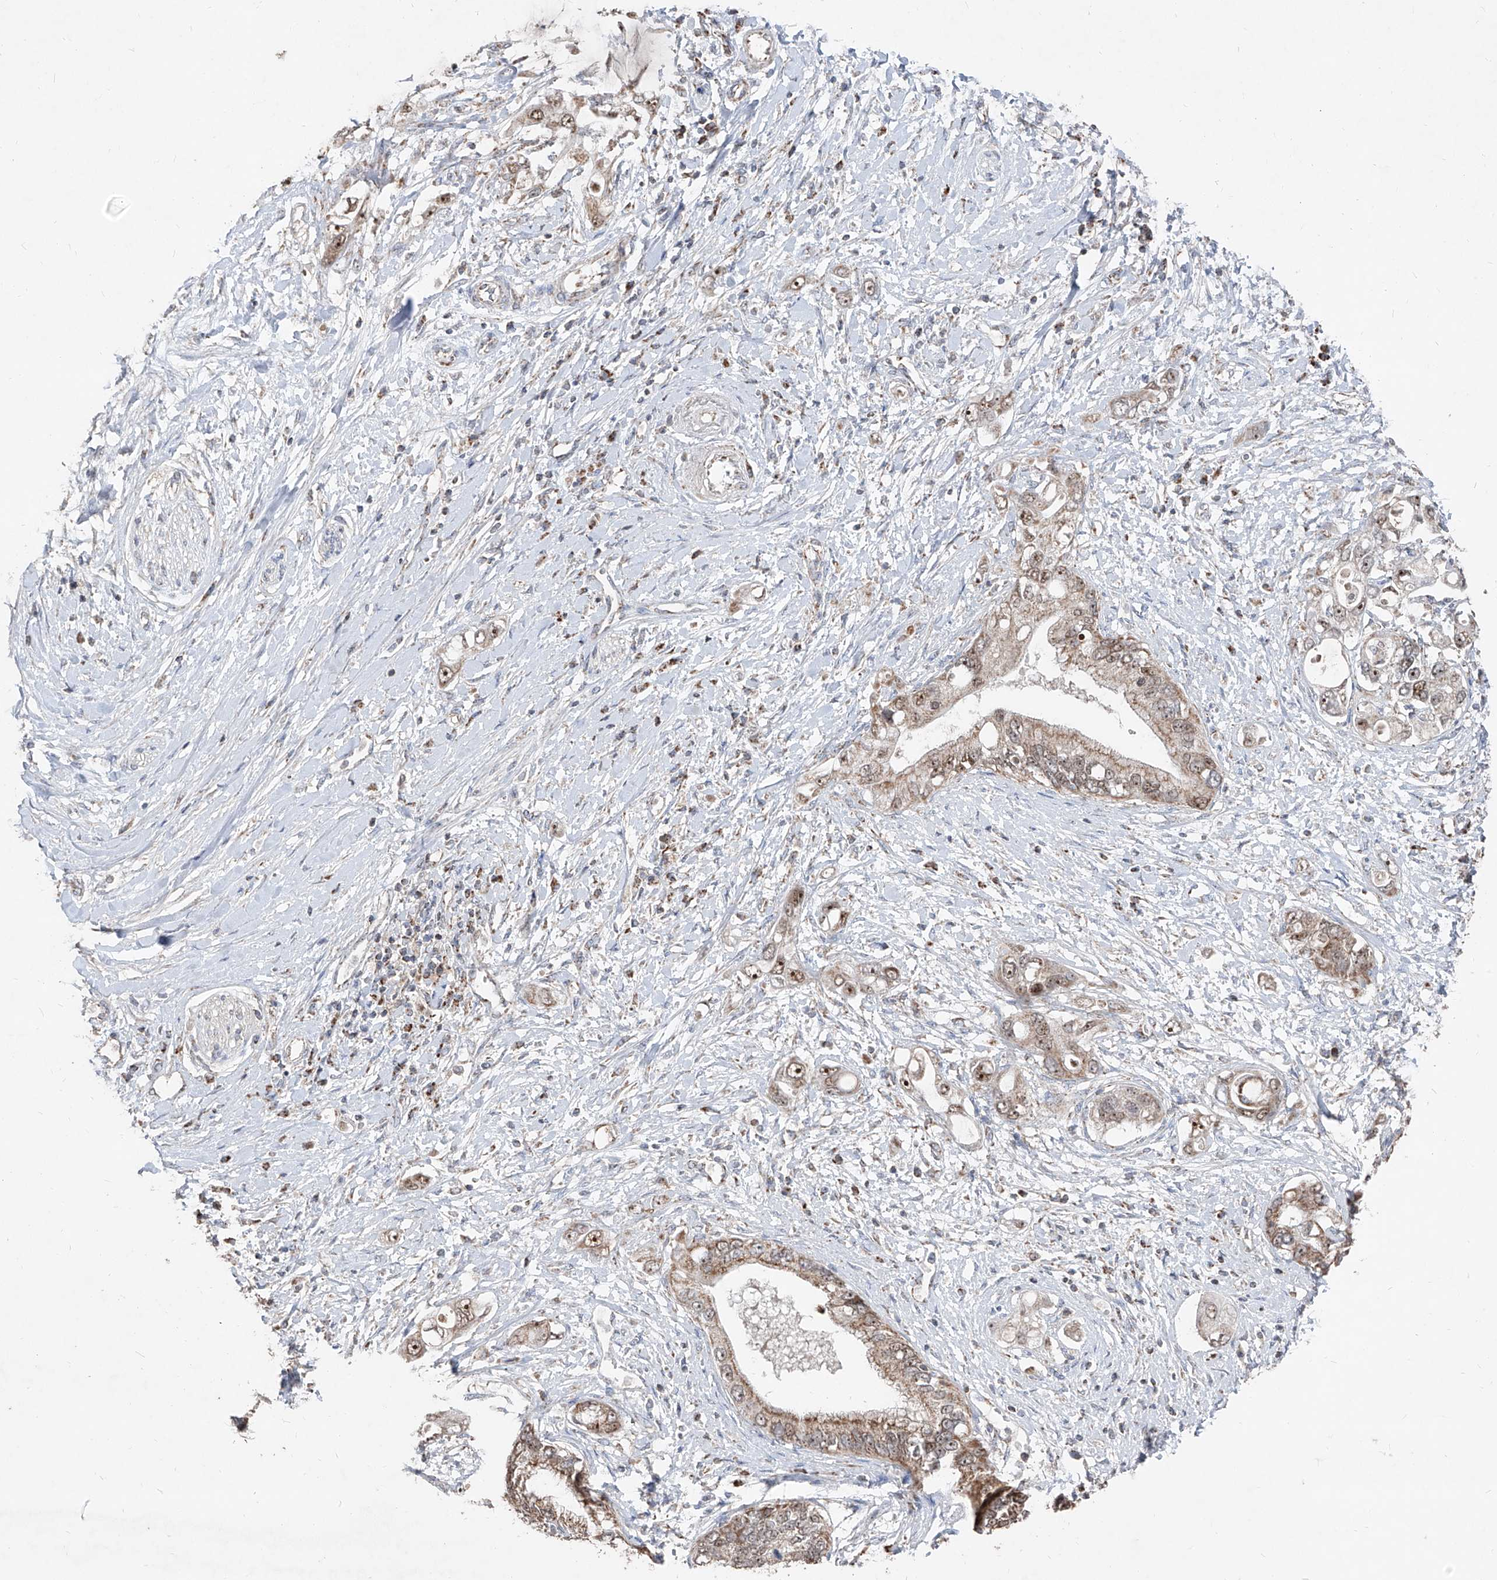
{"staining": {"intensity": "weak", "quantity": ">75%", "location": "cytoplasmic/membranous,nuclear"}, "tissue": "pancreatic cancer", "cell_type": "Tumor cells", "image_type": "cancer", "snomed": [{"axis": "morphology", "description": "Inflammation, NOS"}, {"axis": "morphology", "description": "Adenocarcinoma, NOS"}, {"axis": "topography", "description": "Pancreas"}], "caption": "Protein staining of adenocarcinoma (pancreatic) tissue exhibits weak cytoplasmic/membranous and nuclear expression in about >75% of tumor cells.", "gene": "NDUFB3", "patient": {"sex": "female", "age": 56}}